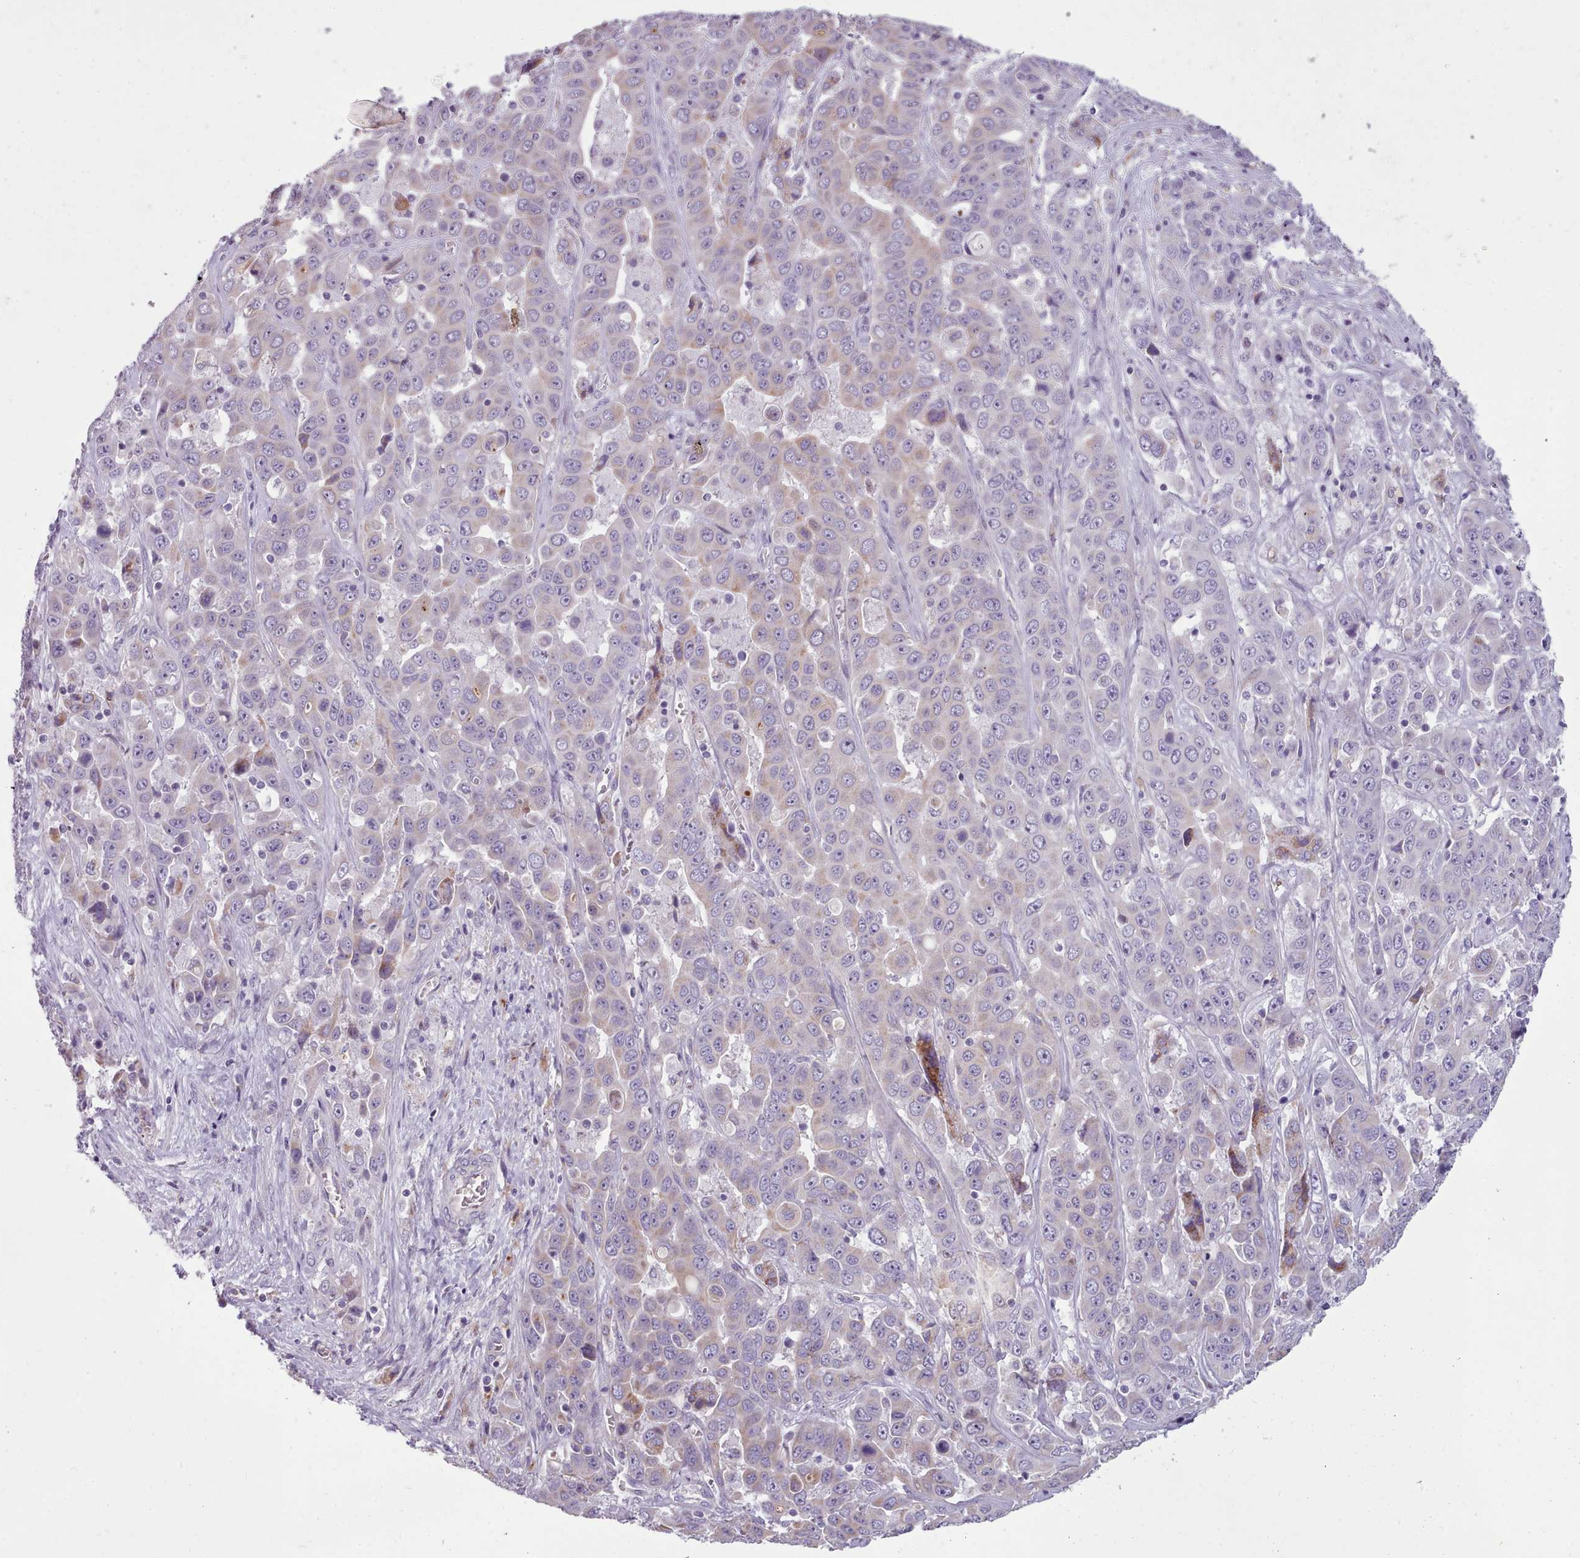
{"staining": {"intensity": "weak", "quantity": "<25%", "location": "cytoplasmic/membranous"}, "tissue": "liver cancer", "cell_type": "Tumor cells", "image_type": "cancer", "snomed": [{"axis": "morphology", "description": "Cholangiocarcinoma"}, {"axis": "topography", "description": "Liver"}], "caption": "There is no significant expression in tumor cells of liver cancer. (DAB (3,3'-diaminobenzidine) immunohistochemistry, high magnification).", "gene": "SLC52A3", "patient": {"sex": "female", "age": 52}}